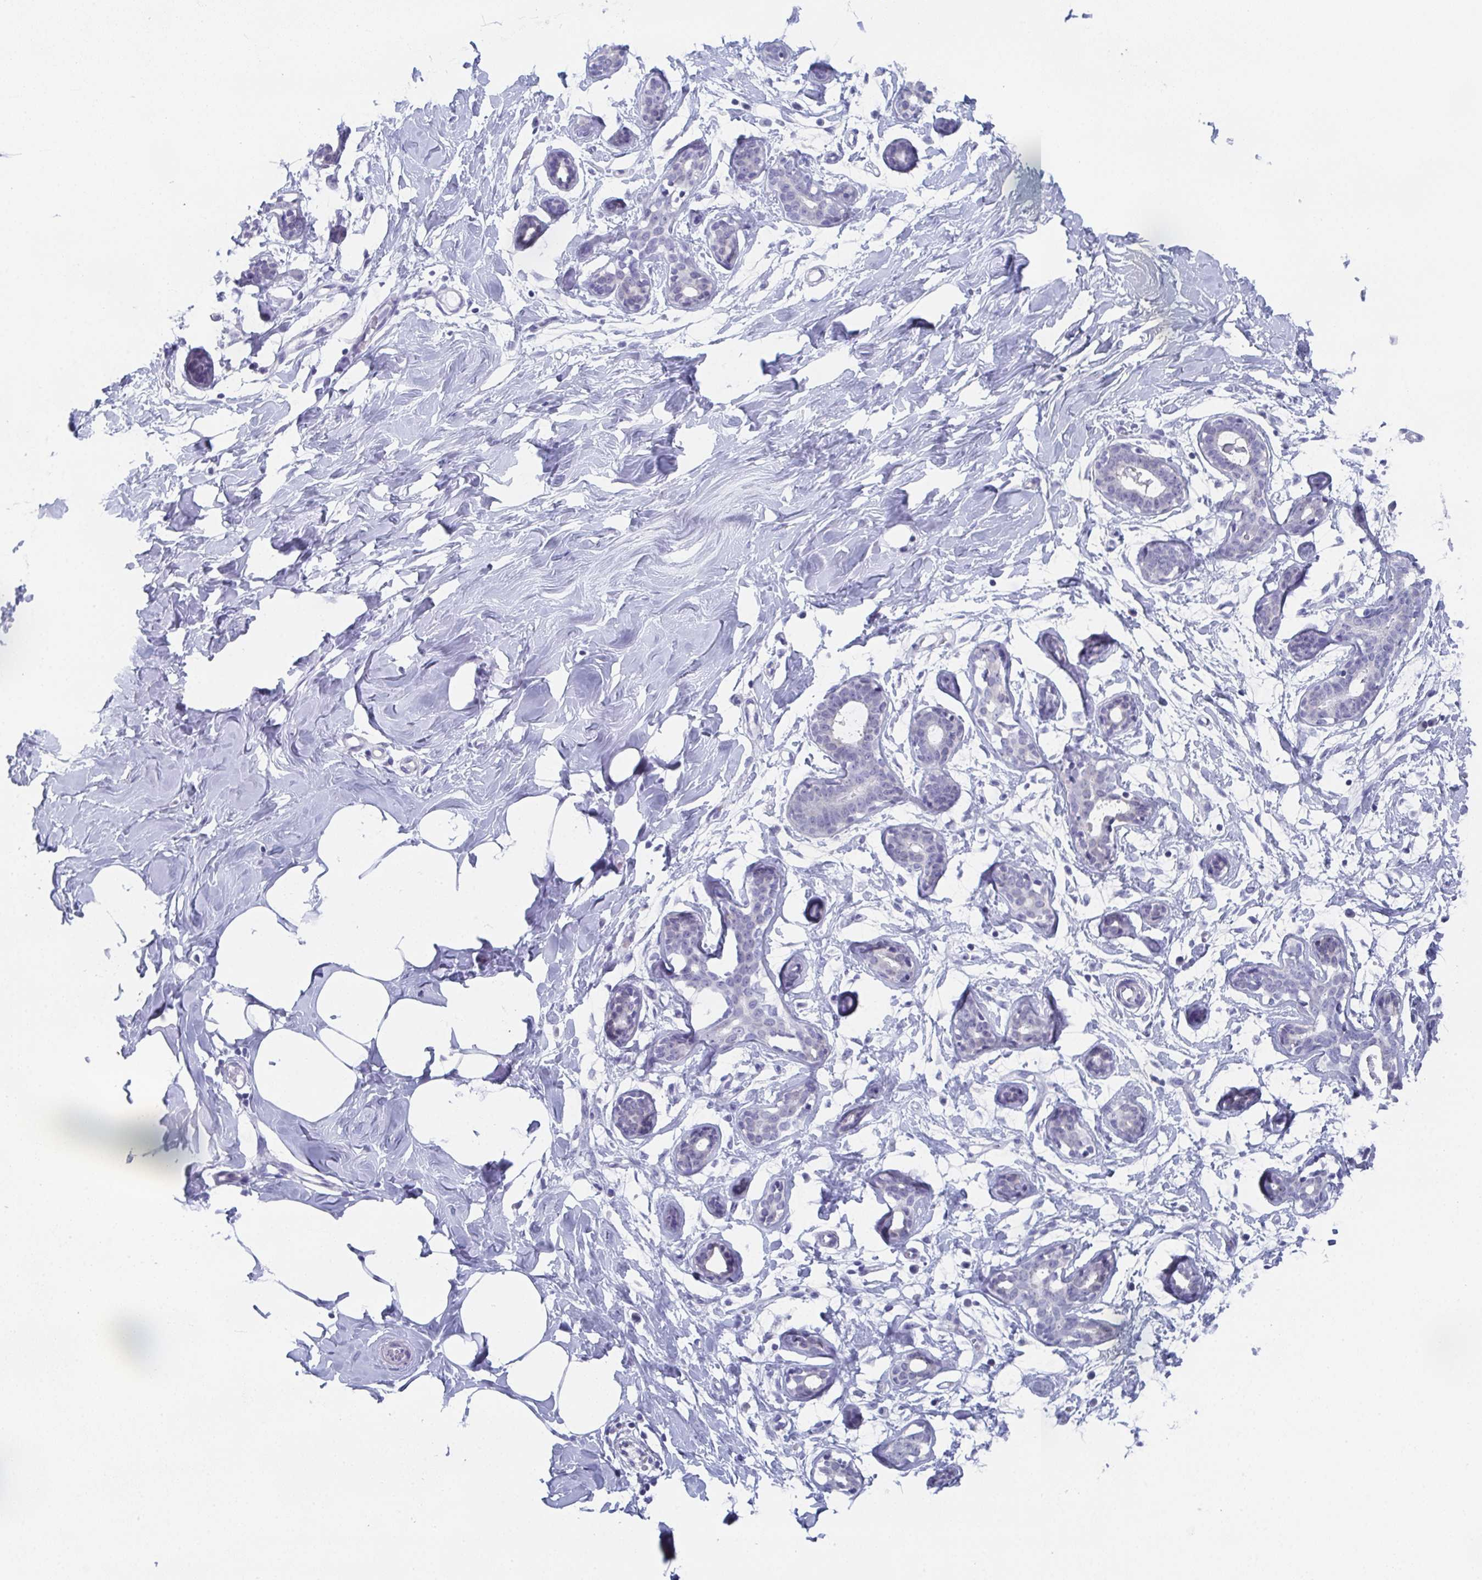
{"staining": {"intensity": "negative", "quantity": "none", "location": "none"}, "tissue": "breast", "cell_type": "Adipocytes", "image_type": "normal", "snomed": [{"axis": "morphology", "description": "Normal tissue, NOS"}, {"axis": "topography", "description": "Breast"}], "caption": "Human breast stained for a protein using immunohistochemistry exhibits no positivity in adipocytes.", "gene": "DYDC2", "patient": {"sex": "female", "age": 27}}